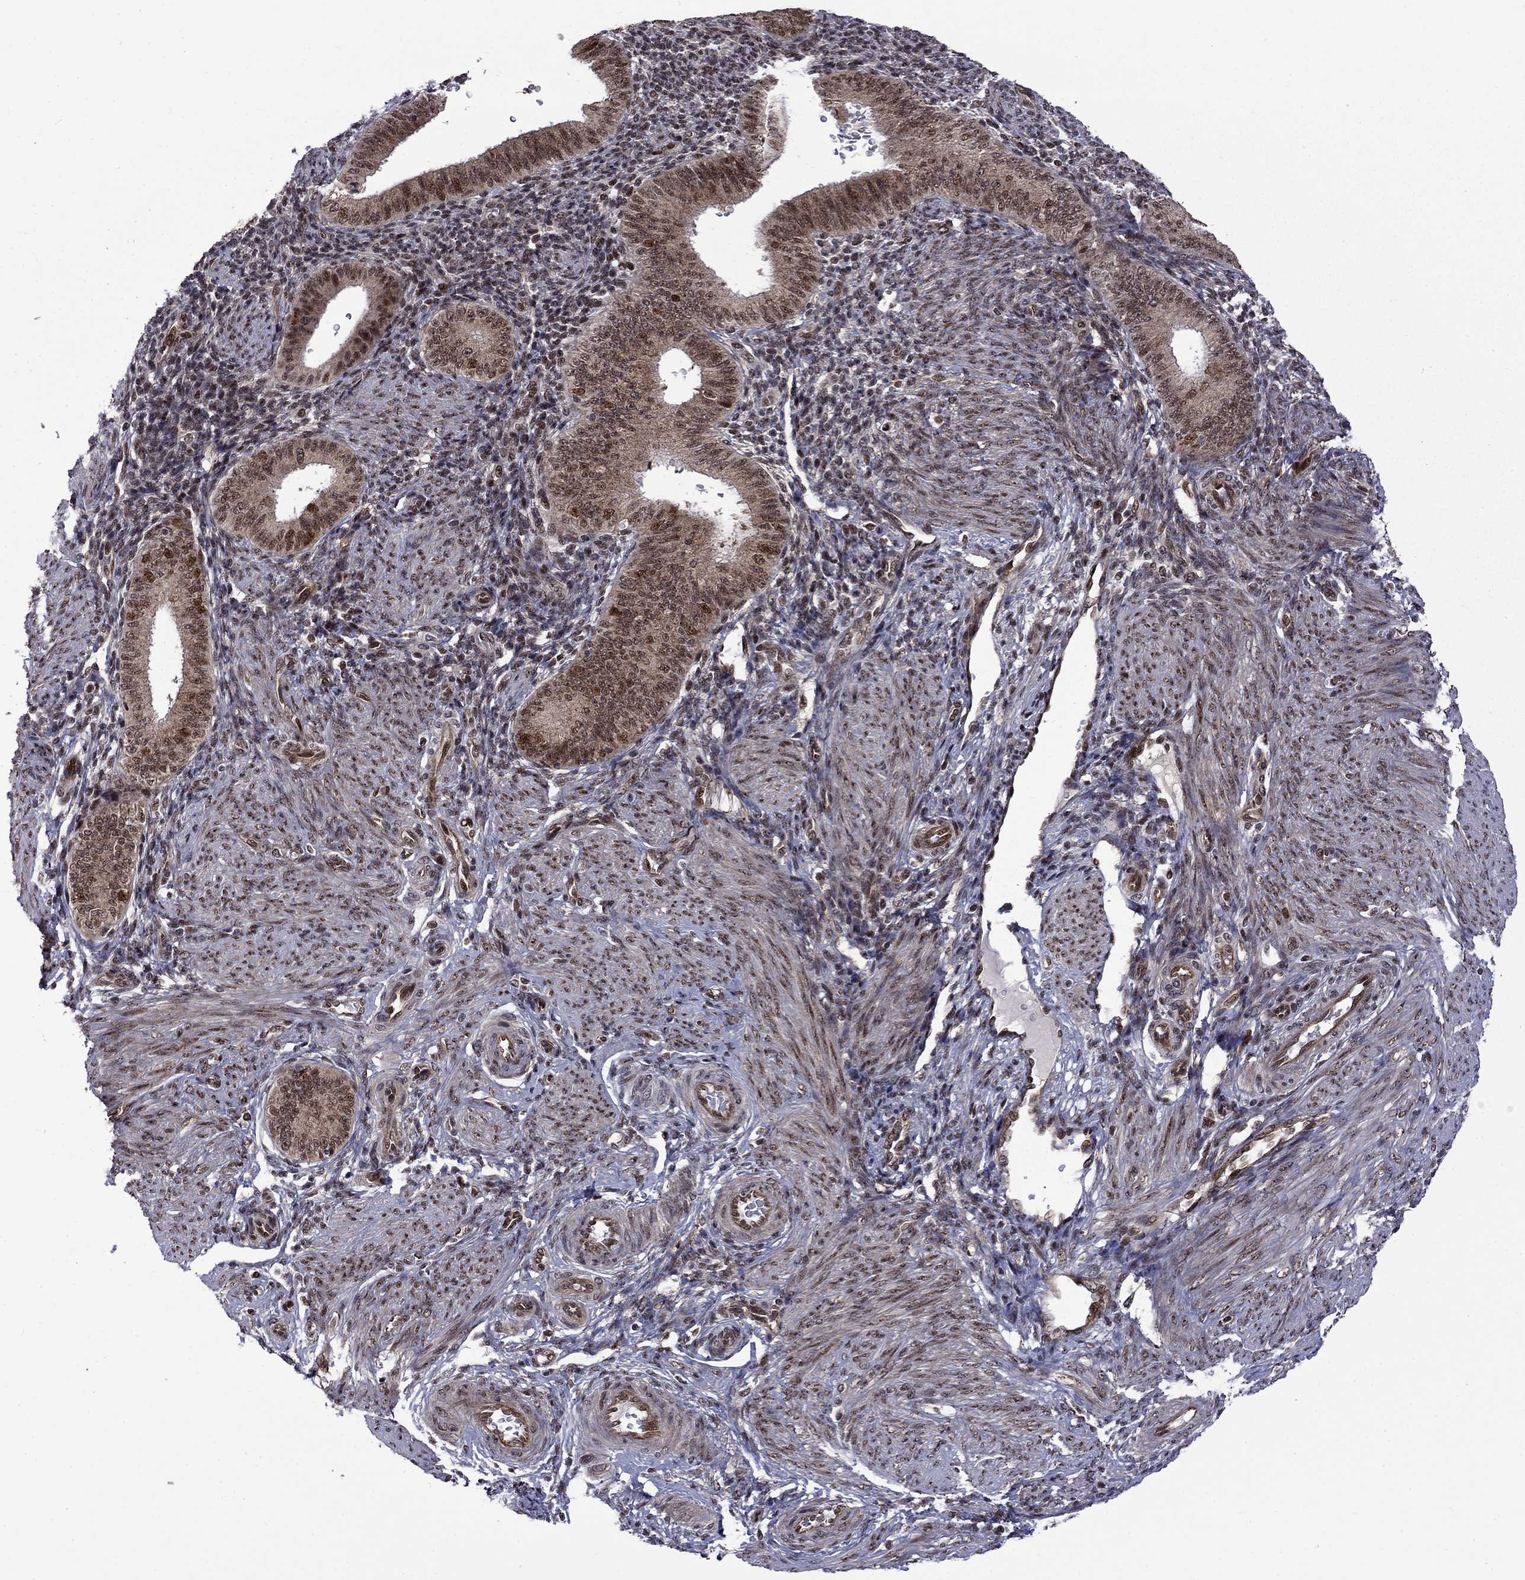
{"staining": {"intensity": "negative", "quantity": "none", "location": "none"}, "tissue": "endometrium", "cell_type": "Cells in endometrial stroma", "image_type": "normal", "snomed": [{"axis": "morphology", "description": "Normal tissue, NOS"}, {"axis": "topography", "description": "Endometrium"}], "caption": "Immunohistochemistry photomicrograph of benign endometrium stained for a protein (brown), which displays no expression in cells in endometrial stroma. Brightfield microscopy of IHC stained with DAB (brown) and hematoxylin (blue), captured at high magnification.", "gene": "KPNA3", "patient": {"sex": "female", "age": 39}}